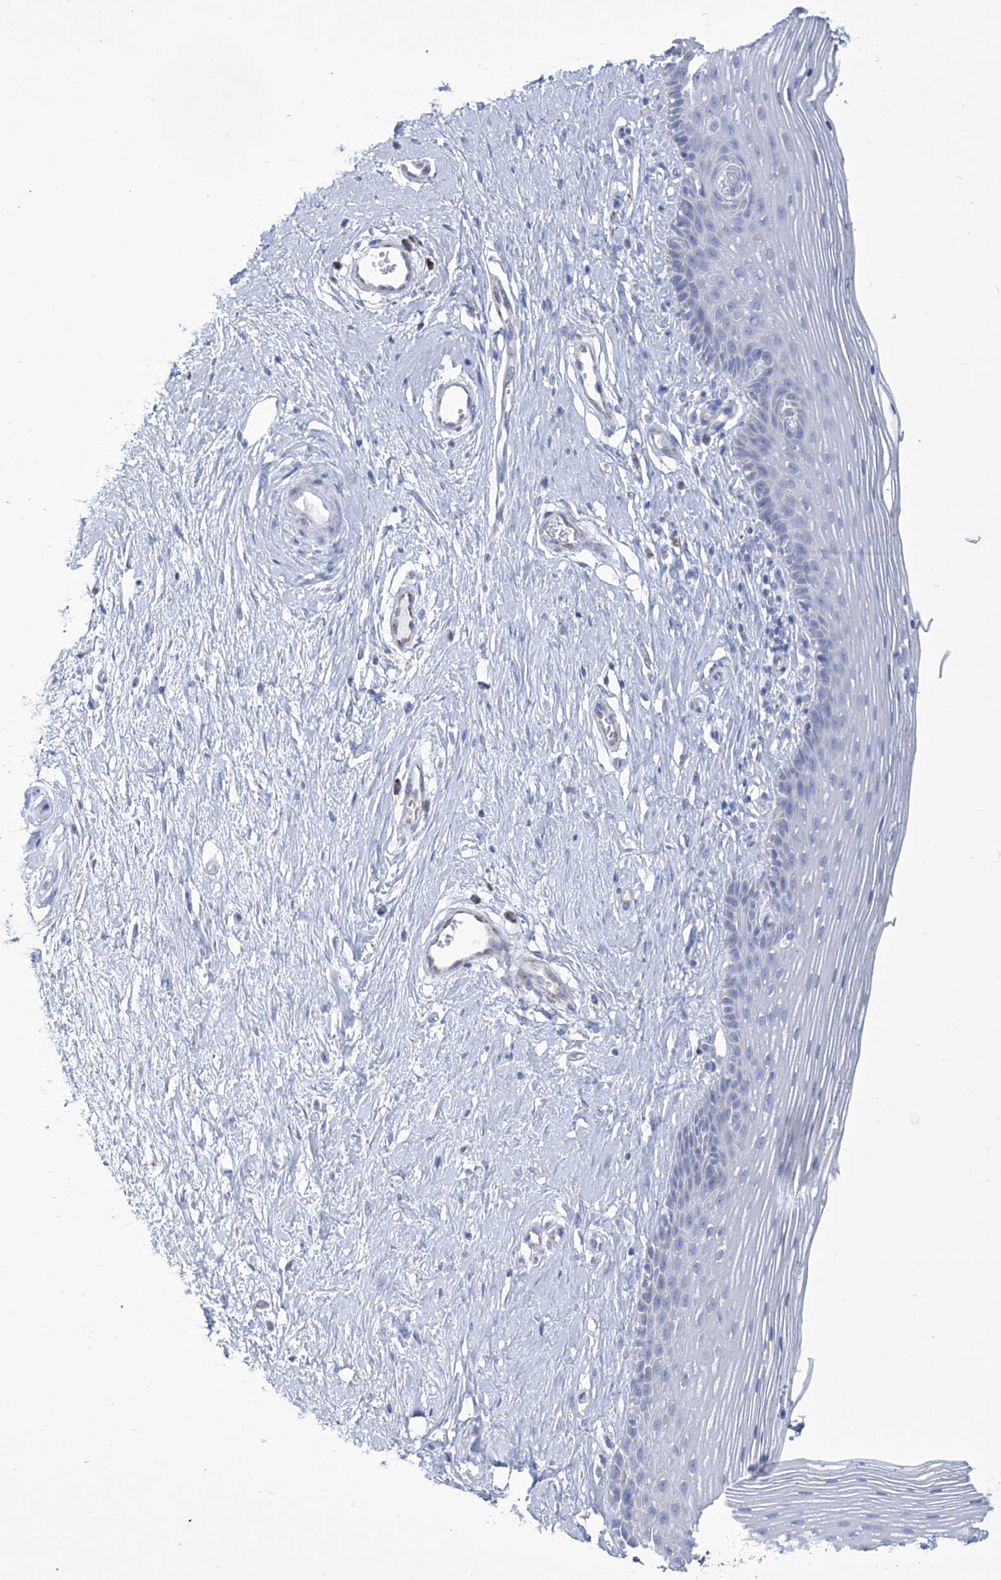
{"staining": {"intensity": "negative", "quantity": "none", "location": "none"}, "tissue": "vagina", "cell_type": "Squamous epithelial cells", "image_type": "normal", "snomed": [{"axis": "morphology", "description": "Normal tissue, NOS"}, {"axis": "topography", "description": "Vagina"}], "caption": "Immunohistochemistry (IHC) histopathology image of normal vagina: human vagina stained with DAB reveals no significant protein expression in squamous epithelial cells. (Immunohistochemistry, brightfield microscopy, high magnification).", "gene": "ALDH6A1", "patient": {"sex": "female", "age": 46}}